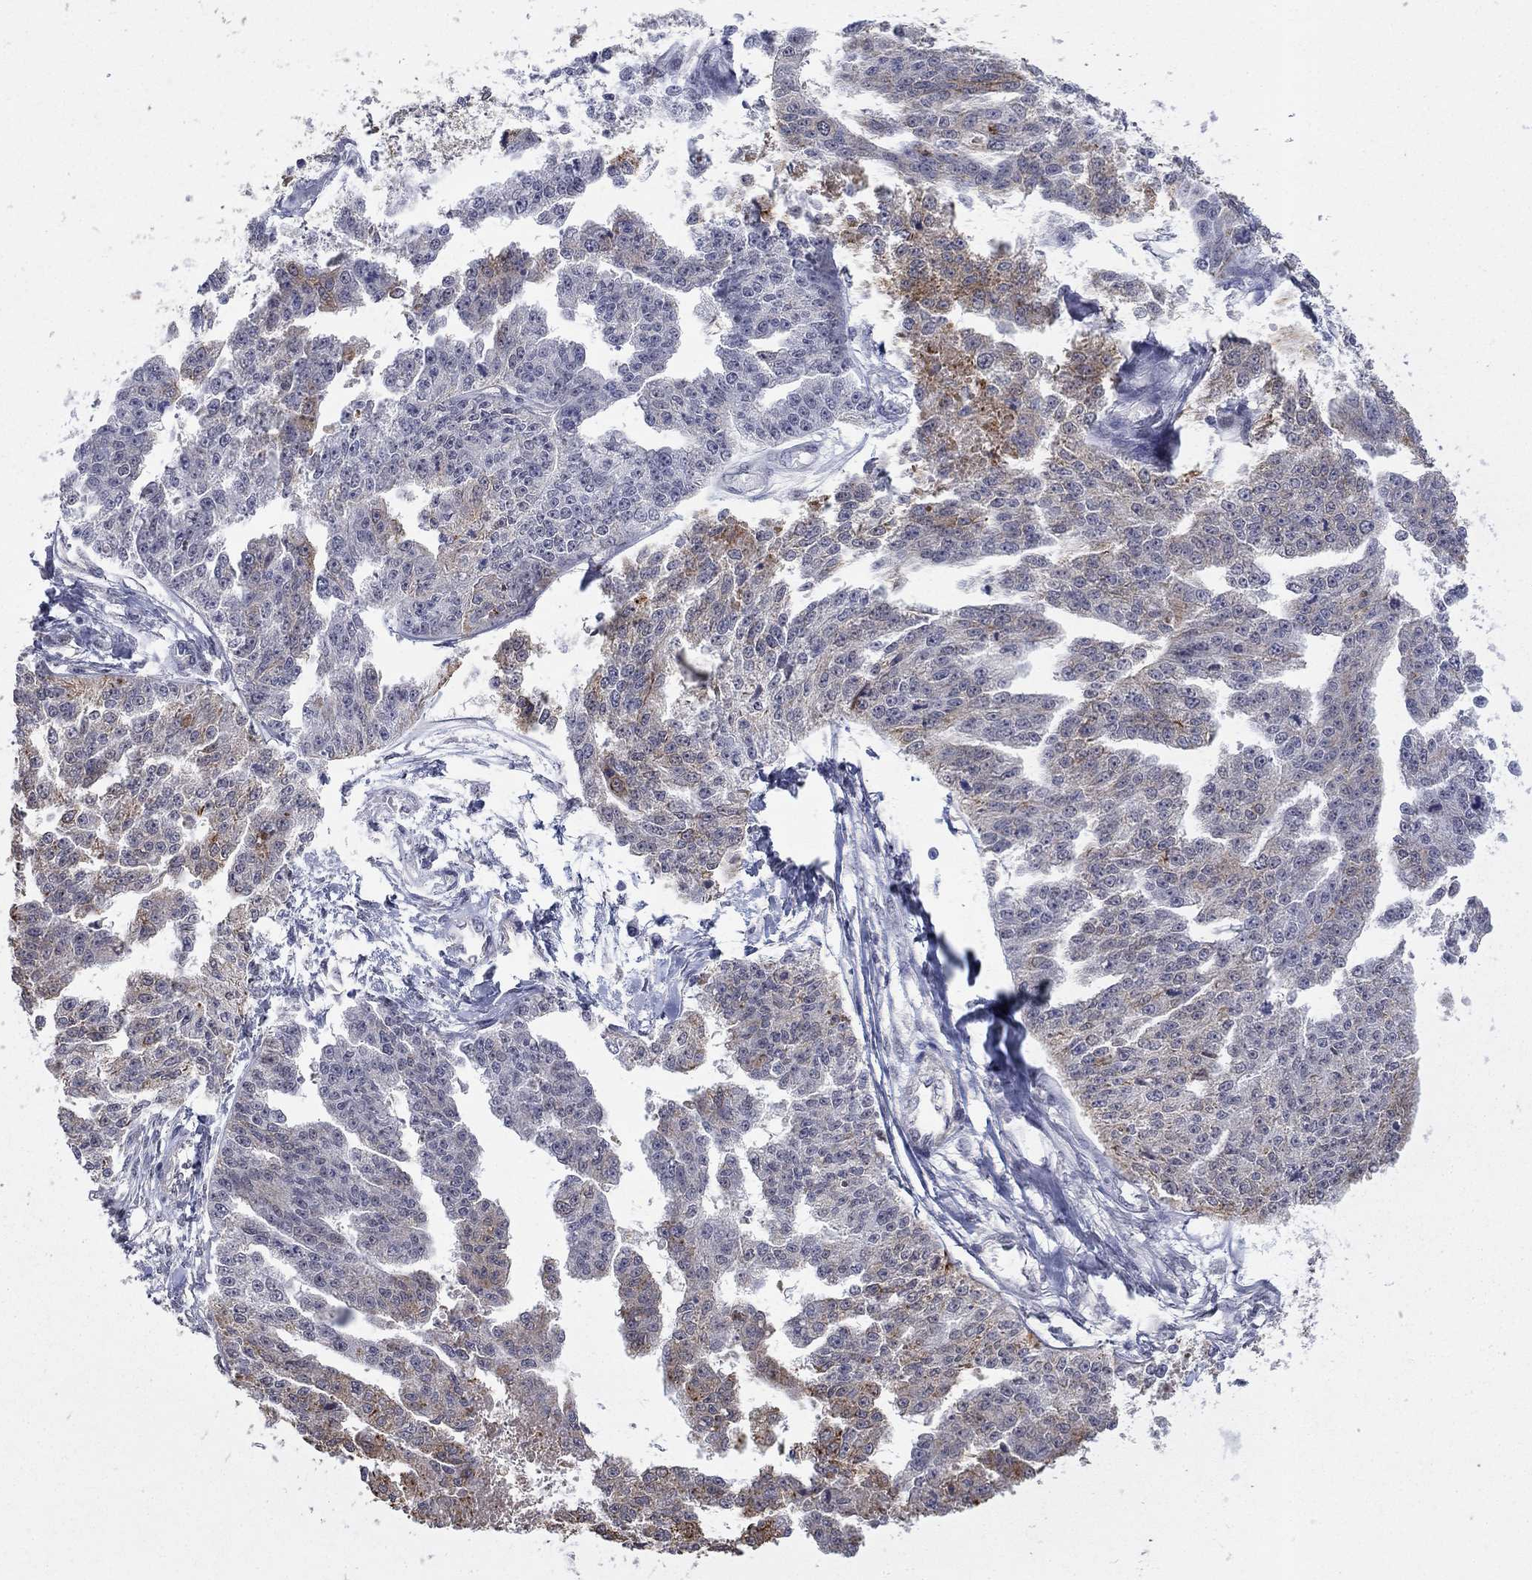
{"staining": {"intensity": "weak", "quantity": "<25%", "location": "cytoplasmic/membranous"}, "tissue": "ovarian cancer", "cell_type": "Tumor cells", "image_type": "cancer", "snomed": [{"axis": "morphology", "description": "Cystadenocarcinoma, serous, NOS"}, {"axis": "topography", "description": "Ovary"}], "caption": "The histopathology image reveals no significant expression in tumor cells of serous cystadenocarcinoma (ovarian).", "gene": "GRIA3", "patient": {"sex": "female", "age": 58}}